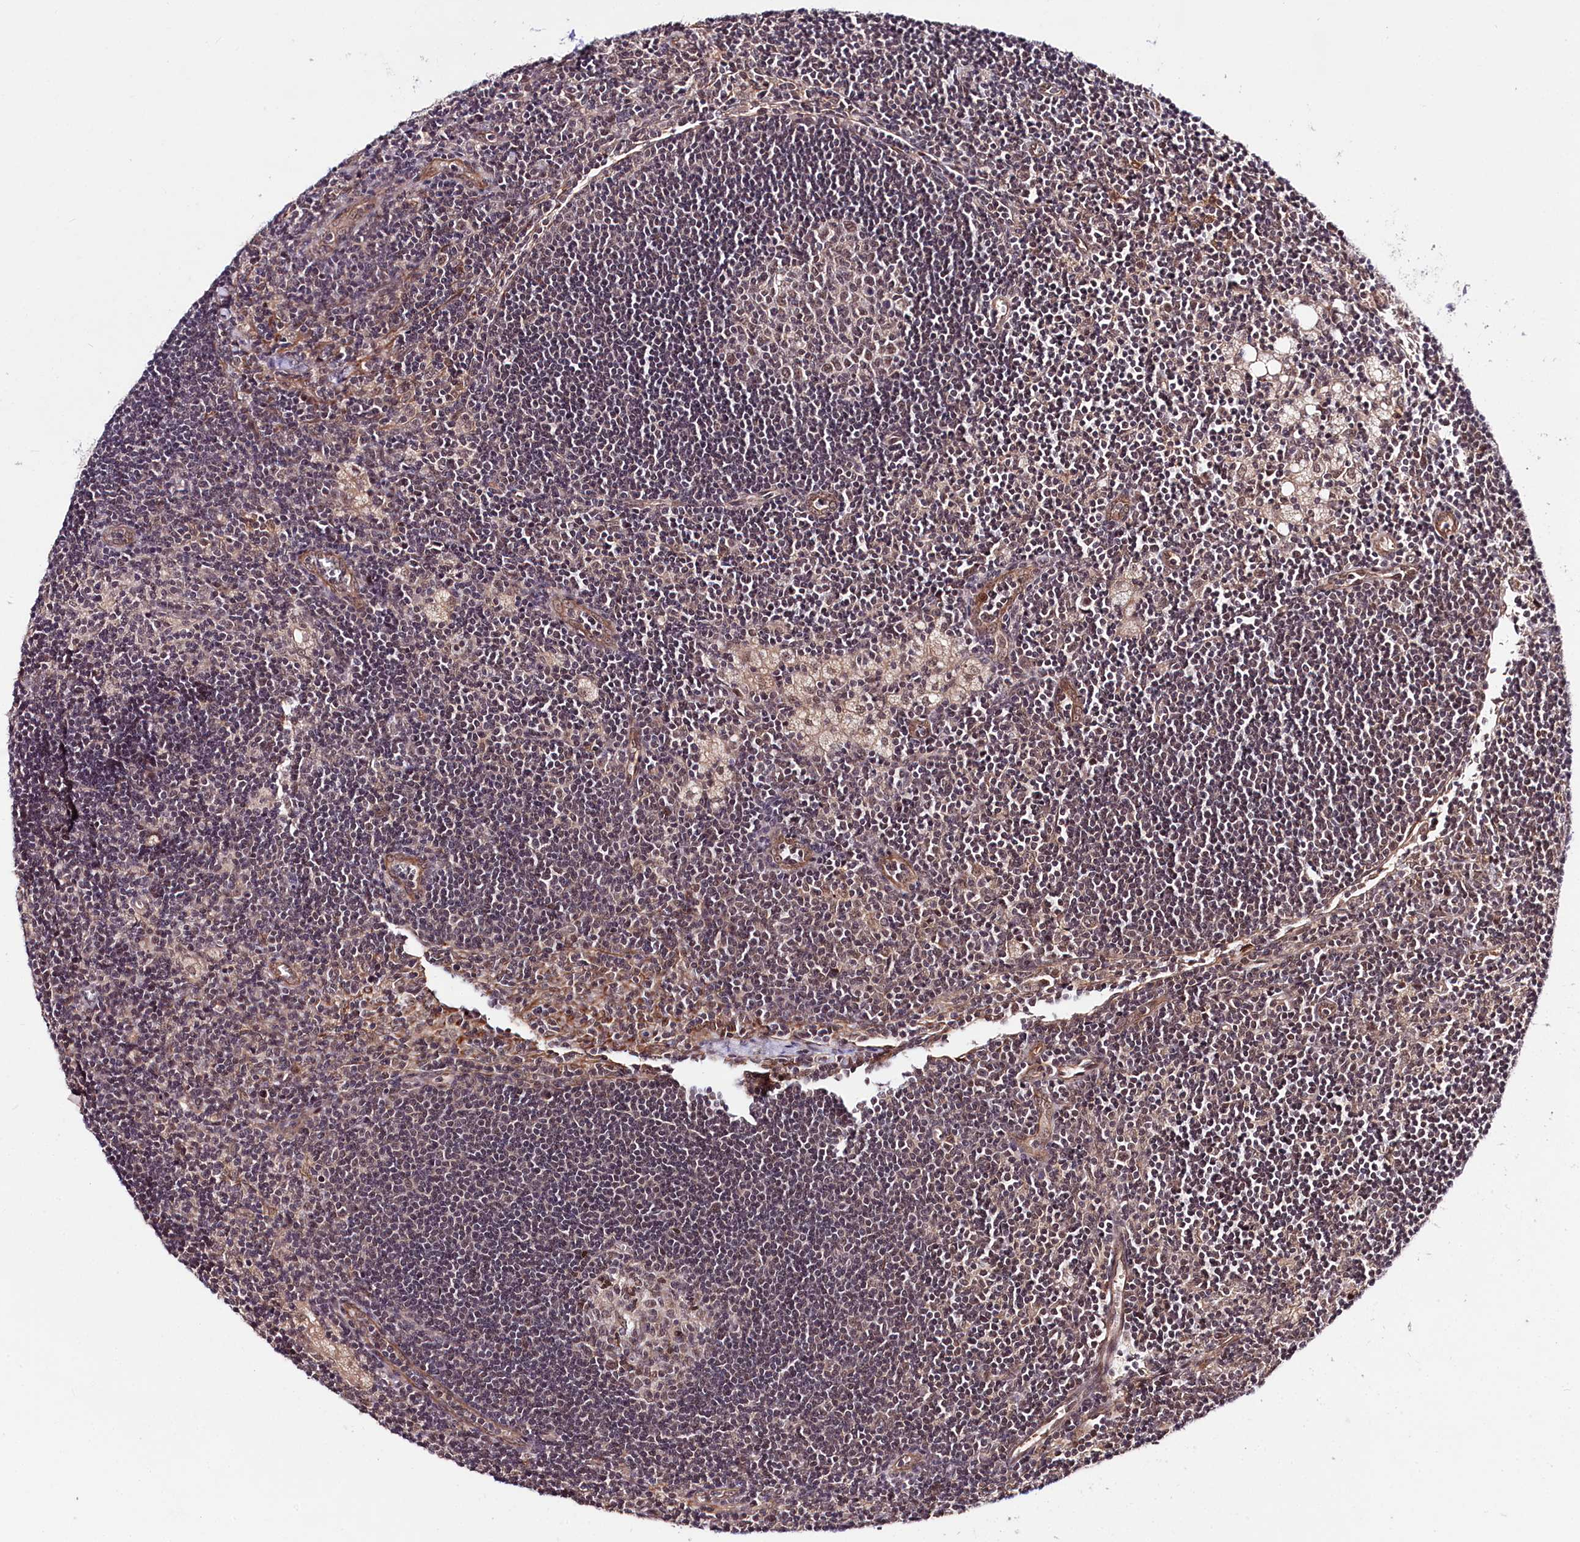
{"staining": {"intensity": "moderate", "quantity": "<25%", "location": "nuclear"}, "tissue": "lymph node", "cell_type": "Germinal center cells", "image_type": "normal", "snomed": [{"axis": "morphology", "description": "Normal tissue, NOS"}, {"axis": "topography", "description": "Lymph node"}], "caption": "The image demonstrates staining of benign lymph node, revealing moderate nuclear protein positivity (brown color) within germinal center cells.", "gene": "TAFAZZIN", "patient": {"sex": "male", "age": 24}}